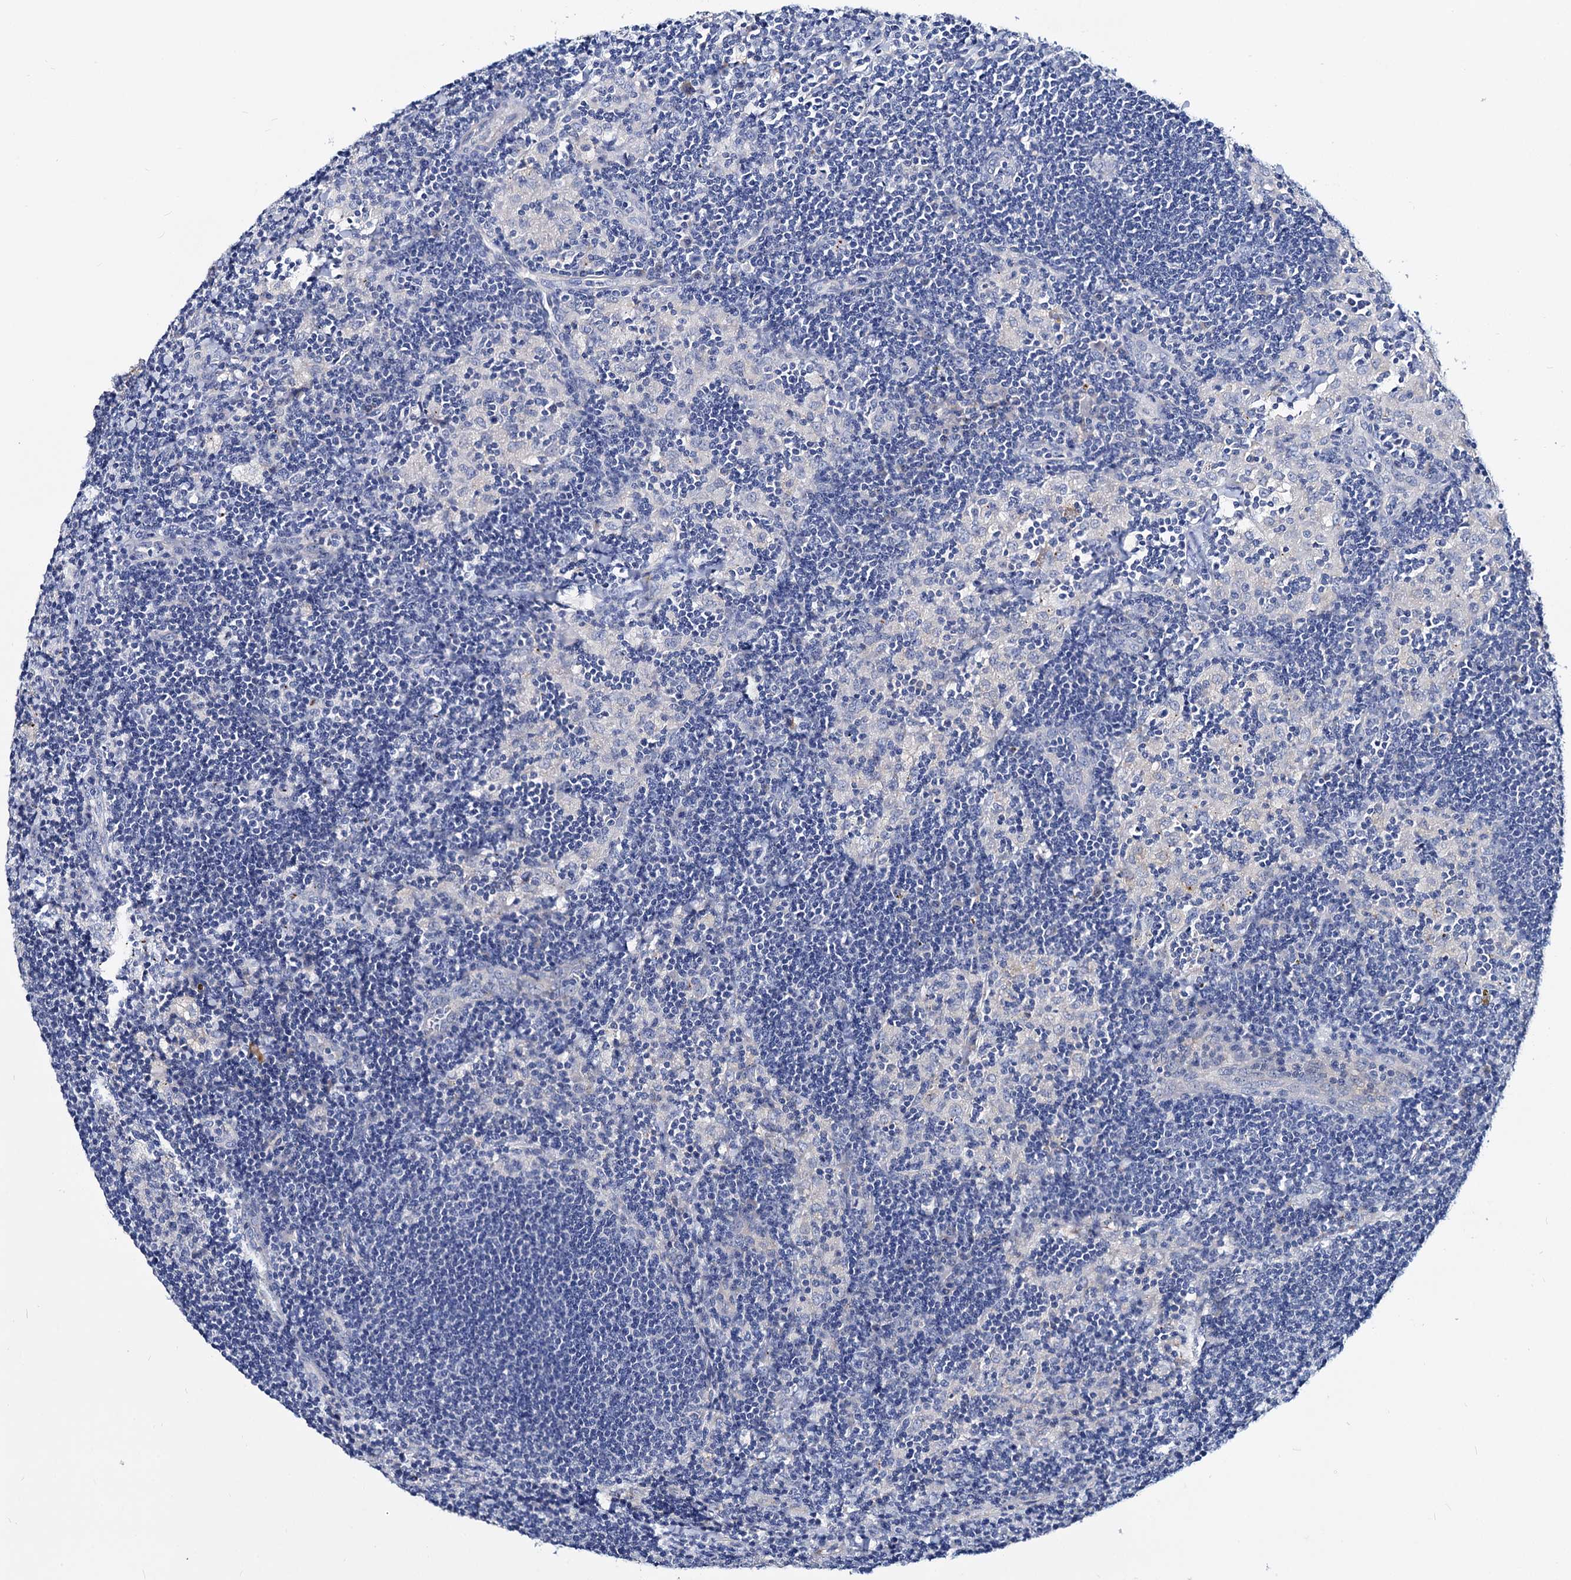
{"staining": {"intensity": "negative", "quantity": "none", "location": "none"}, "tissue": "lymph node", "cell_type": "Germinal center cells", "image_type": "normal", "snomed": [{"axis": "morphology", "description": "Normal tissue, NOS"}, {"axis": "topography", "description": "Lymph node"}], "caption": "Immunohistochemical staining of normal lymph node exhibits no significant positivity in germinal center cells.", "gene": "DYDC2", "patient": {"sex": "male", "age": 24}}